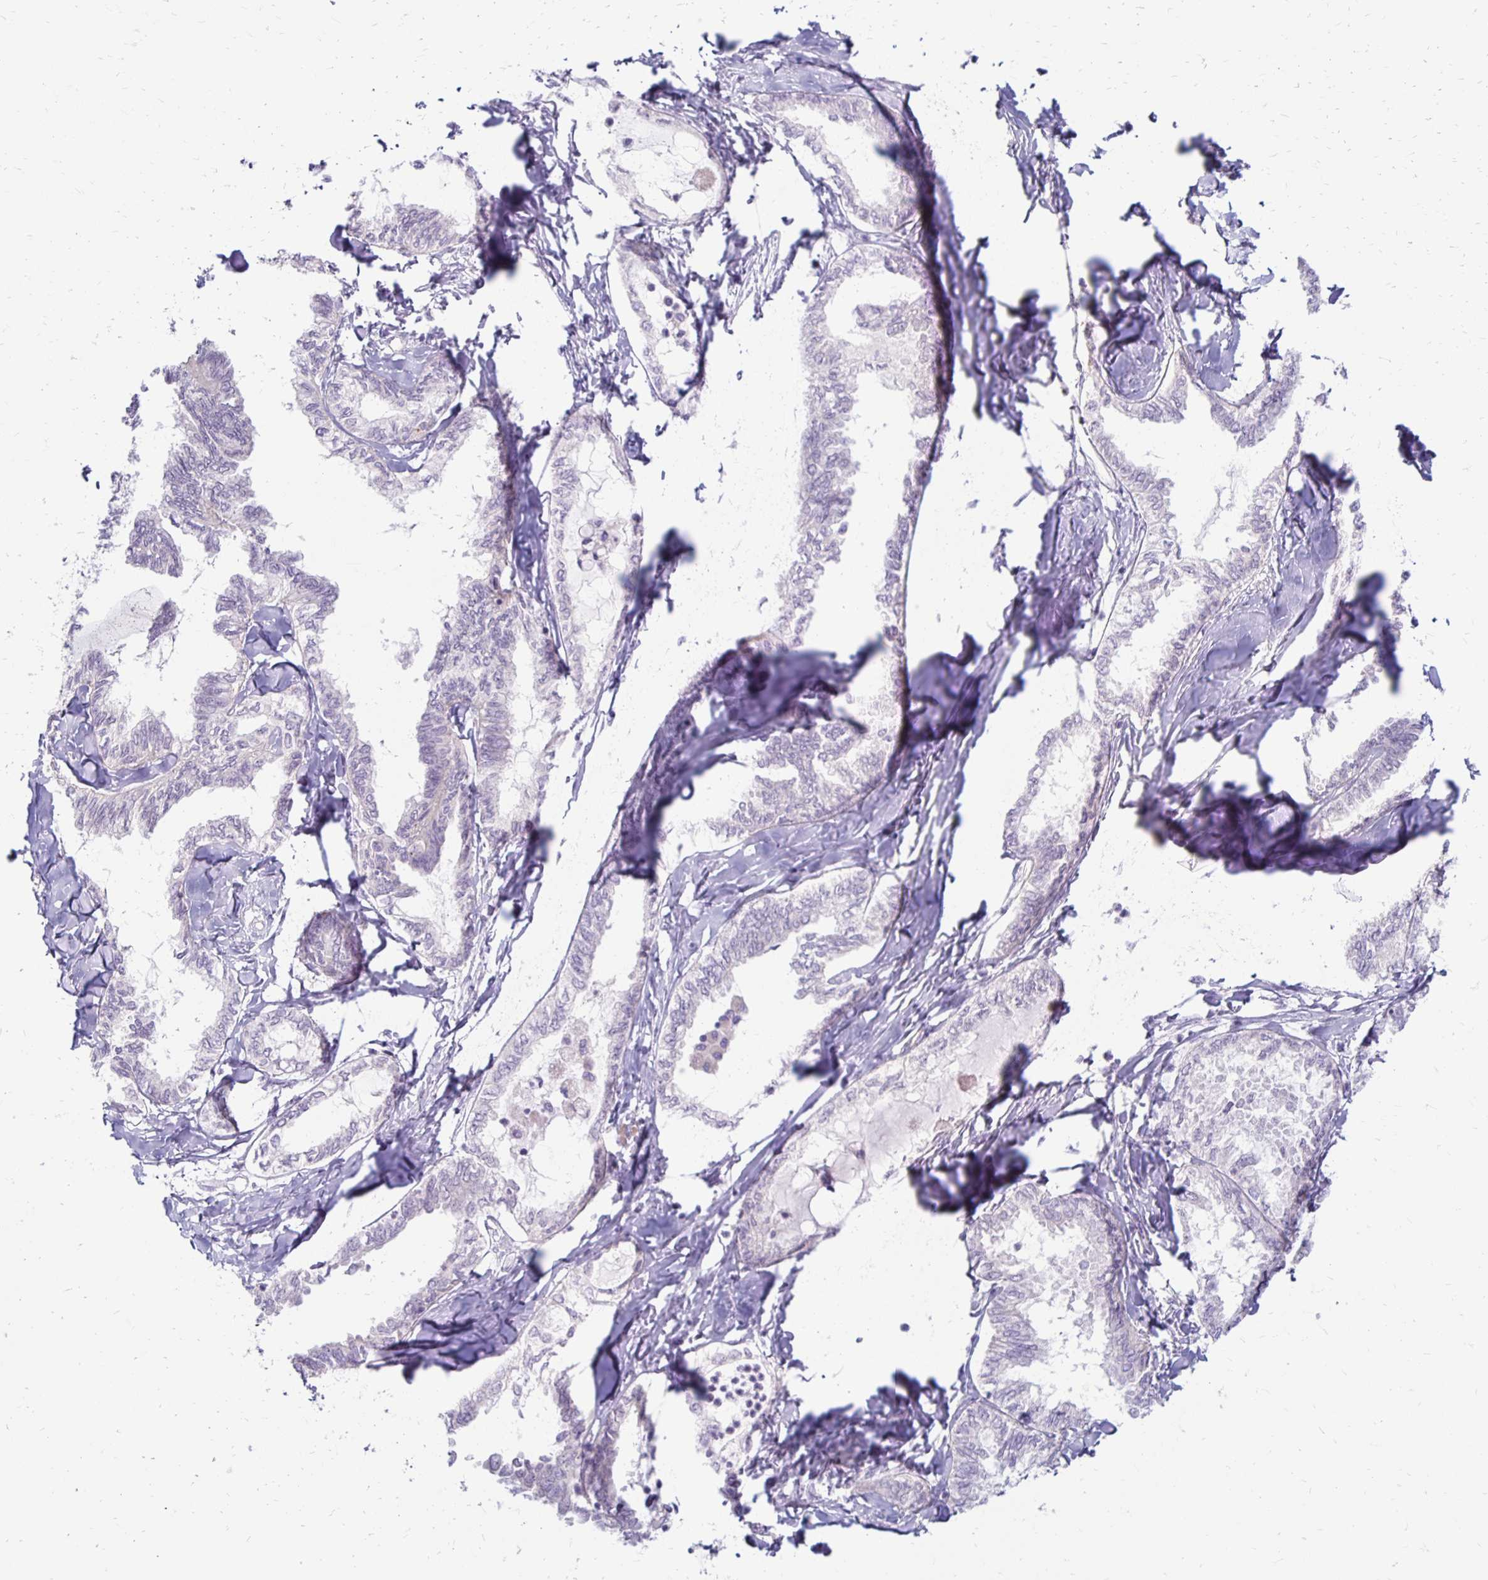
{"staining": {"intensity": "negative", "quantity": "none", "location": "none"}, "tissue": "ovarian cancer", "cell_type": "Tumor cells", "image_type": "cancer", "snomed": [{"axis": "morphology", "description": "Carcinoma, endometroid"}, {"axis": "topography", "description": "Ovary"}], "caption": "The immunohistochemistry (IHC) photomicrograph has no significant expression in tumor cells of endometroid carcinoma (ovarian) tissue.", "gene": "KATNBL1", "patient": {"sex": "female", "age": 70}}